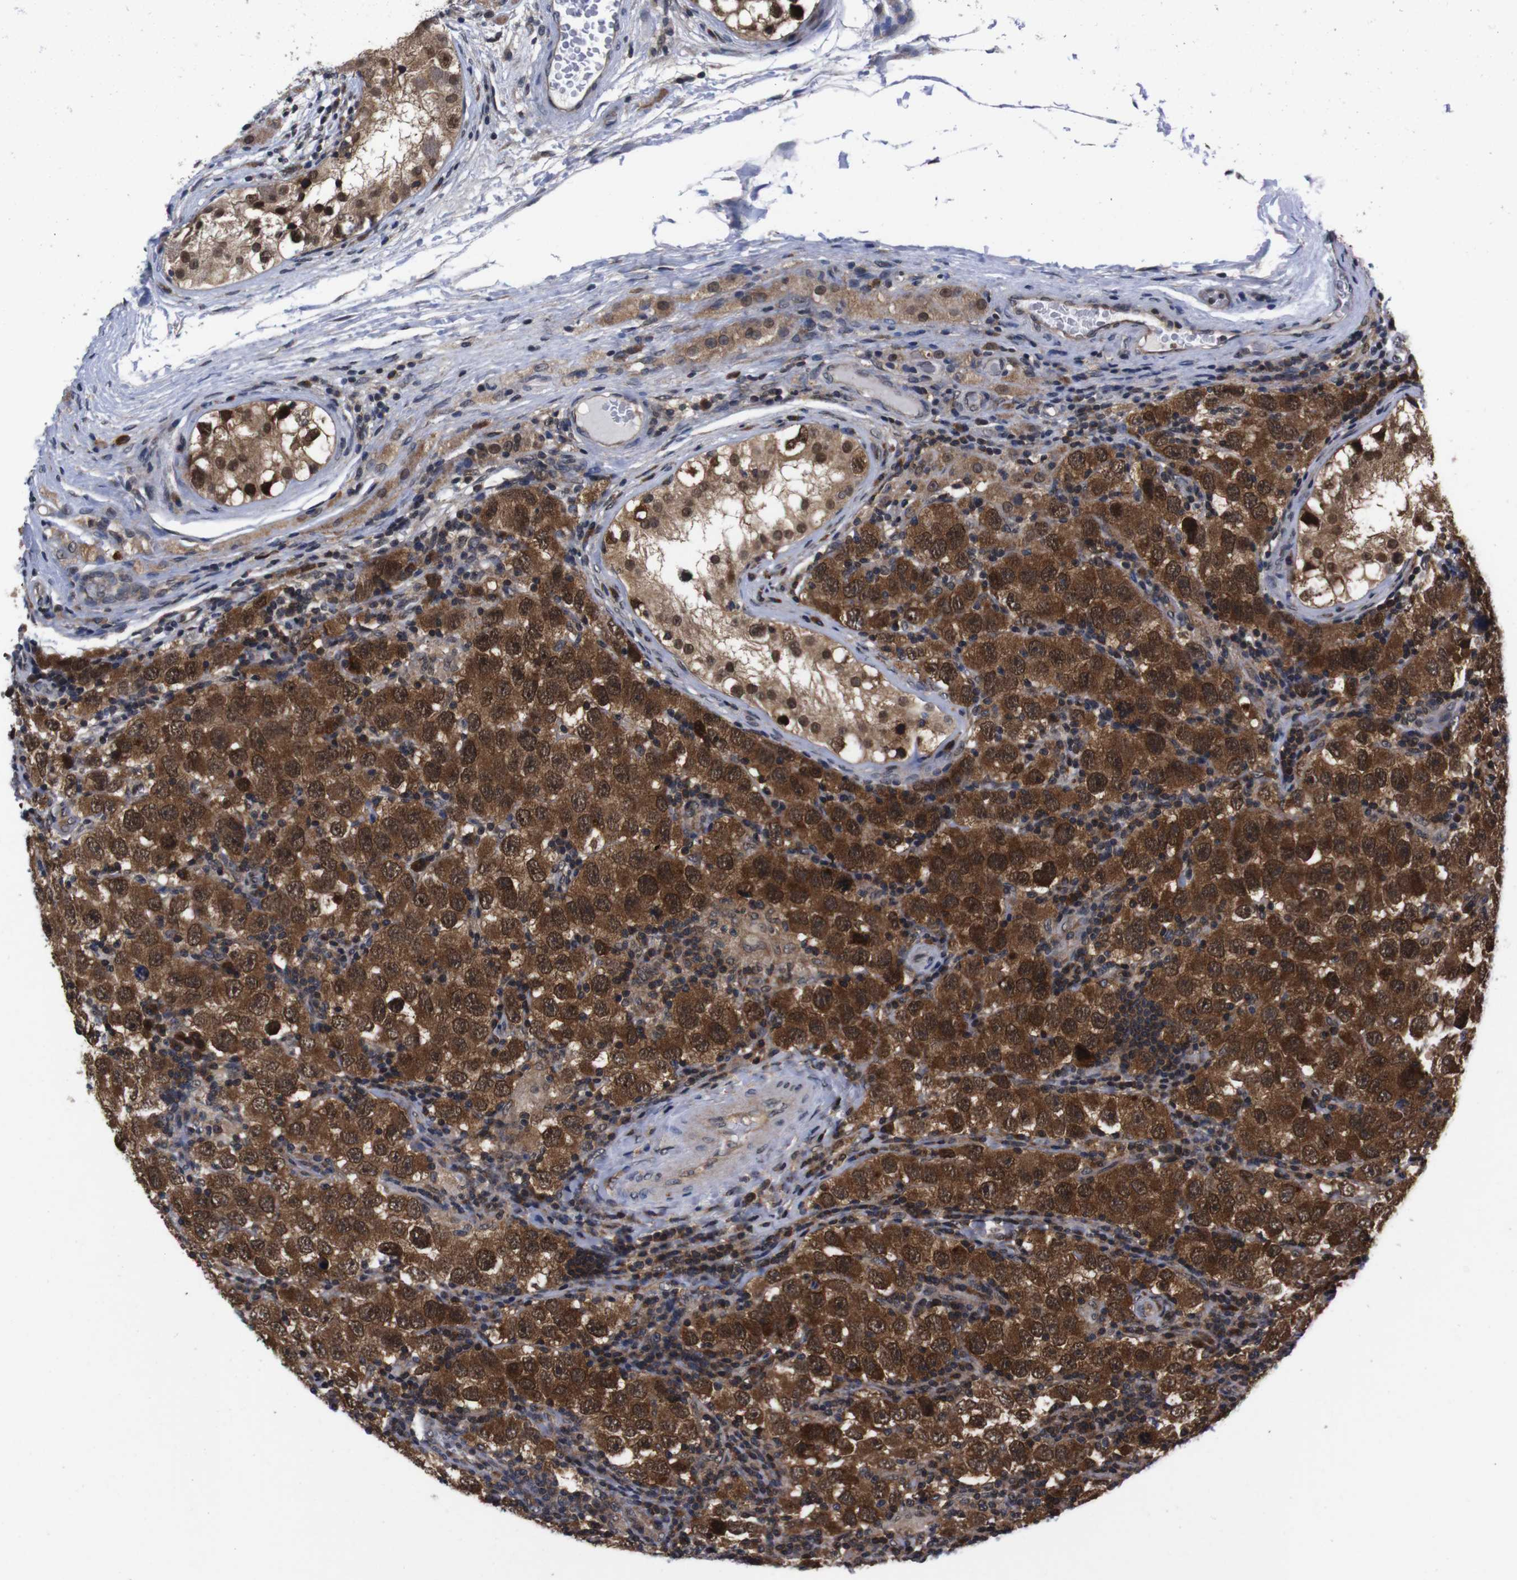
{"staining": {"intensity": "strong", "quantity": ">75%", "location": "cytoplasmic/membranous,nuclear"}, "tissue": "testis cancer", "cell_type": "Tumor cells", "image_type": "cancer", "snomed": [{"axis": "morphology", "description": "Carcinoma, Embryonal, NOS"}, {"axis": "topography", "description": "Testis"}], "caption": "Testis cancer was stained to show a protein in brown. There is high levels of strong cytoplasmic/membranous and nuclear positivity in about >75% of tumor cells. (Brightfield microscopy of DAB IHC at high magnification).", "gene": "UBQLN2", "patient": {"sex": "male", "age": 21}}